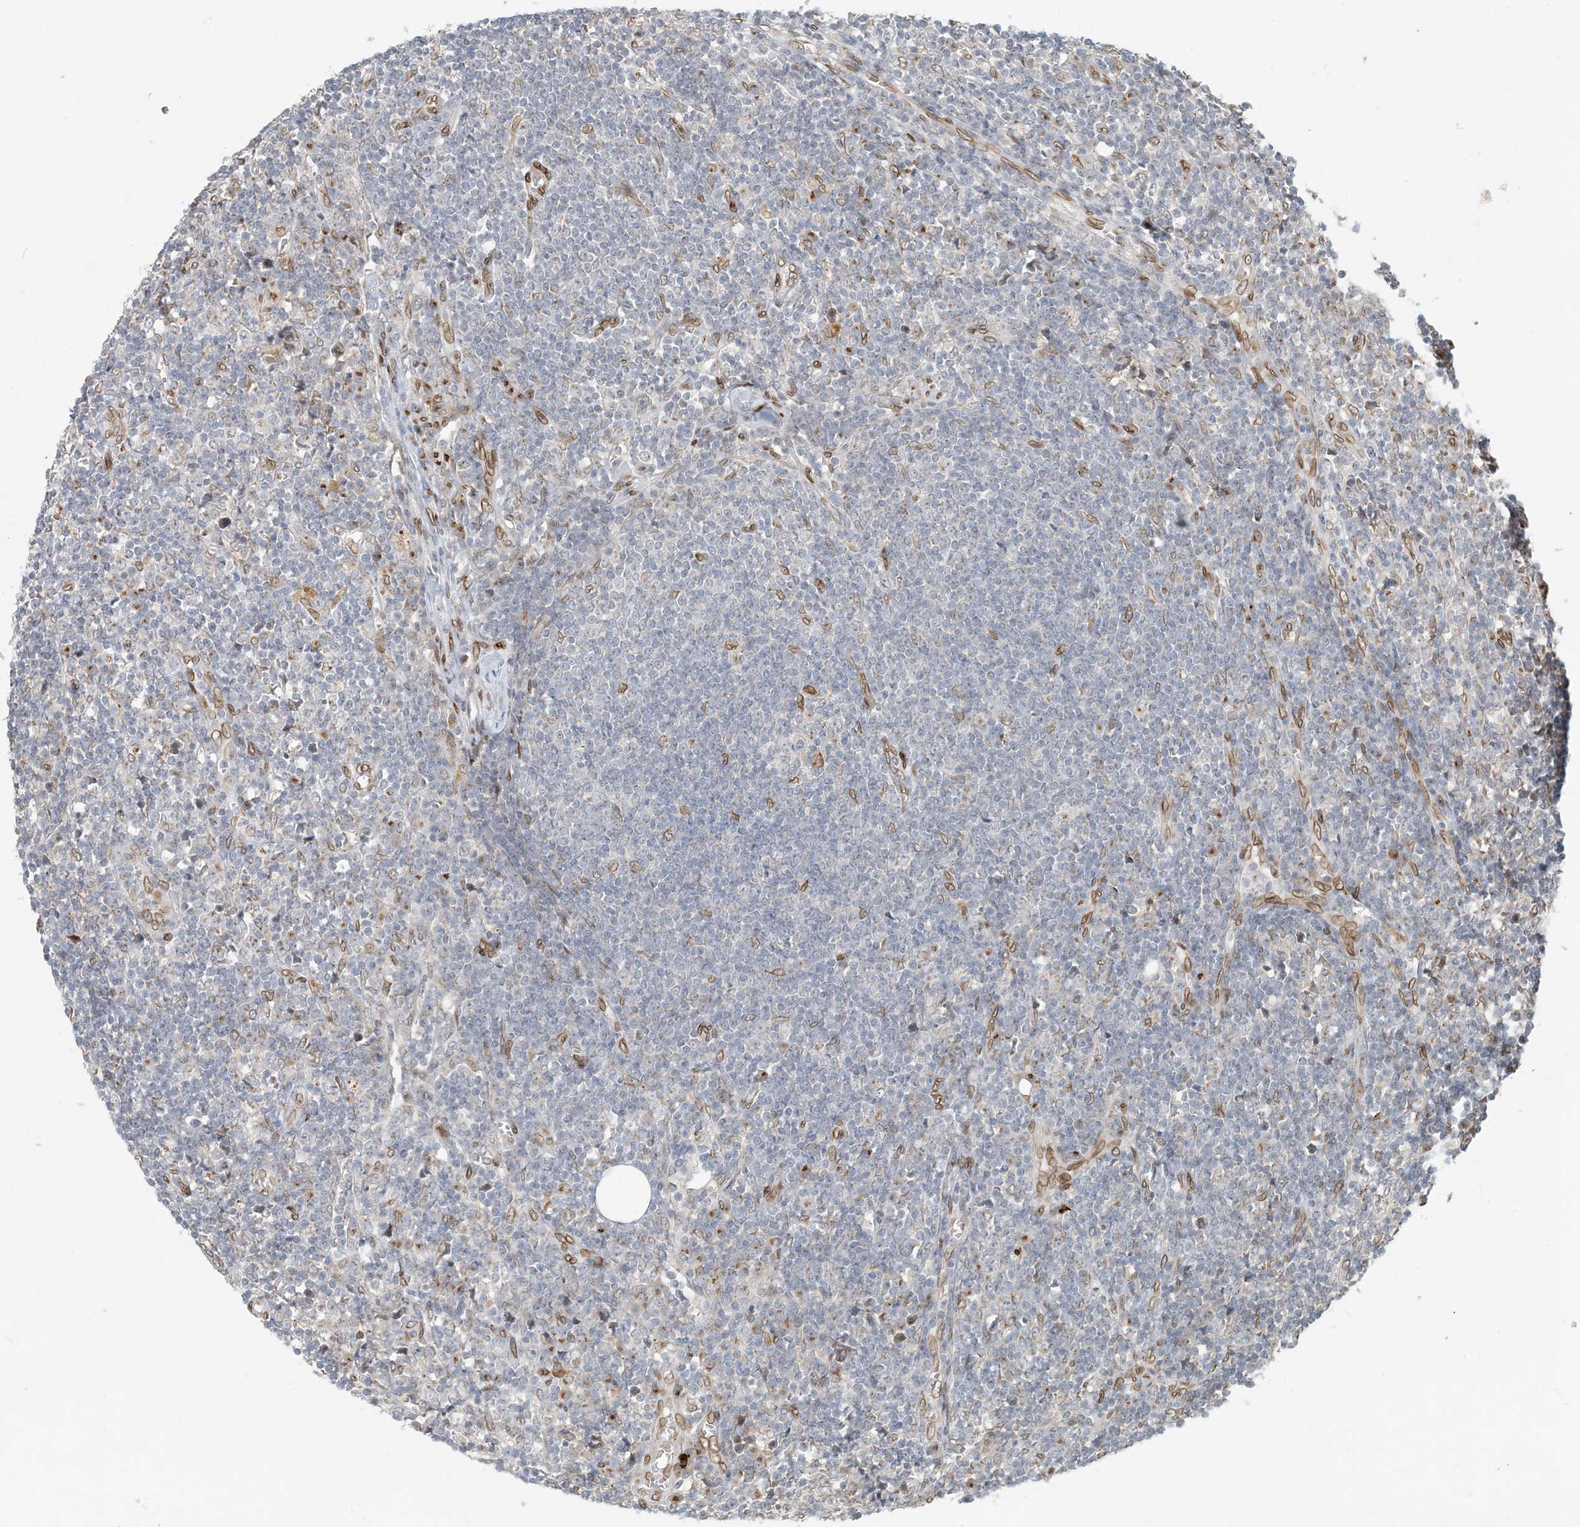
{"staining": {"intensity": "moderate", "quantity": "25%-75%", "location": "cytoplasmic/membranous"}, "tissue": "lymph node", "cell_type": "Germinal center cells", "image_type": "normal", "snomed": [{"axis": "morphology", "description": "Normal tissue, NOS"}, {"axis": "morphology", "description": "Squamous cell carcinoma, metastatic, NOS"}, {"axis": "topography", "description": "Lymph node"}], "caption": "Protein staining exhibits moderate cytoplasmic/membranous staining in approximately 25%-75% of germinal center cells in normal lymph node.", "gene": "SLC35A2", "patient": {"sex": "male", "age": 73}}